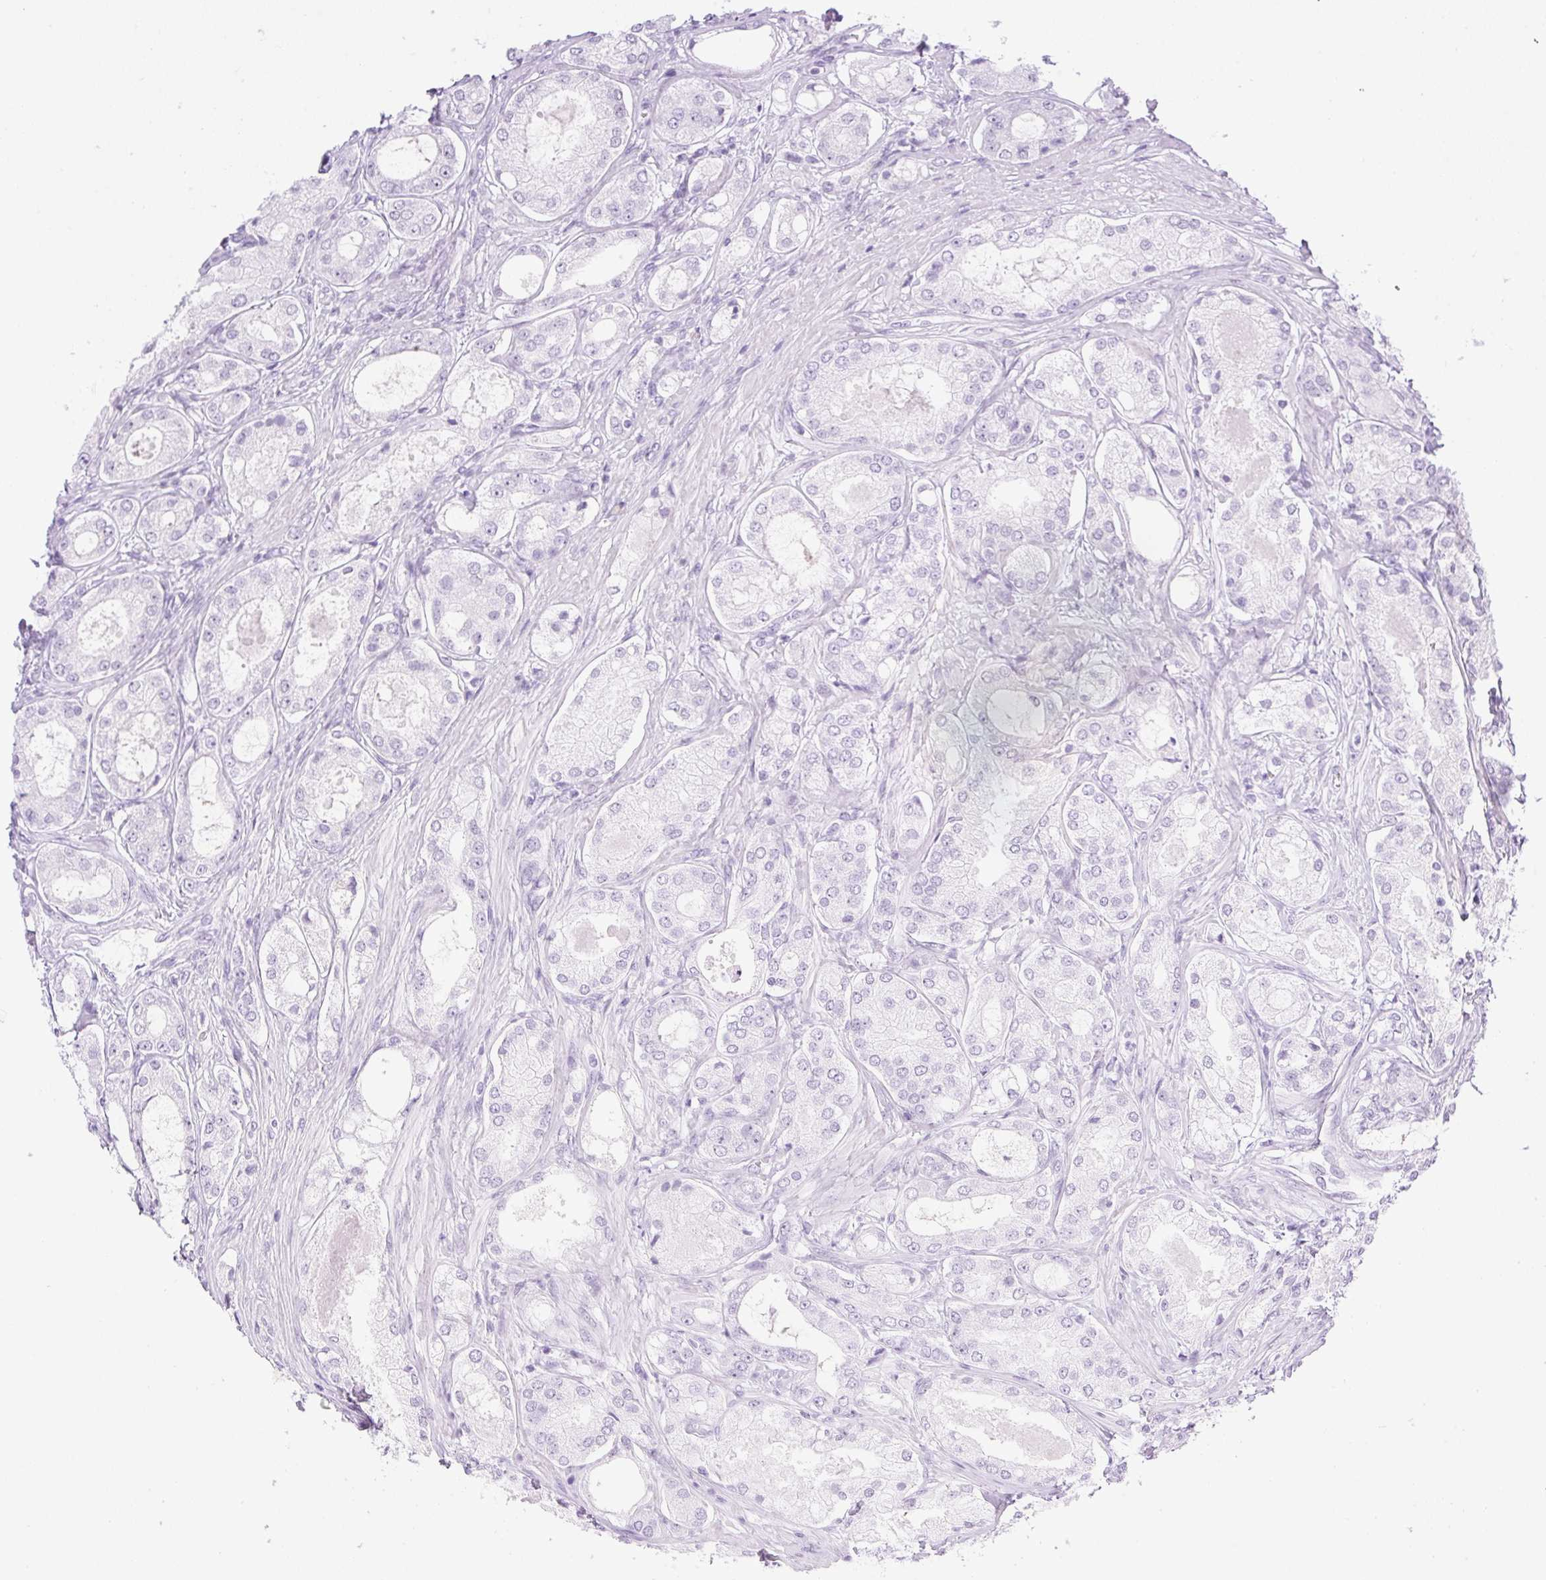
{"staining": {"intensity": "negative", "quantity": "none", "location": "none"}, "tissue": "prostate cancer", "cell_type": "Tumor cells", "image_type": "cancer", "snomed": [{"axis": "morphology", "description": "Adenocarcinoma, Low grade"}, {"axis": "topography", "description": "Prostate"}], "caption": "This is an immunohistochemistry histopathology image of human low-grade adenocarcinoma (prostate). There is no staining in tumor cells.", "gene": "SPRR4", "patient": {"sex": "male", "age": 68}}